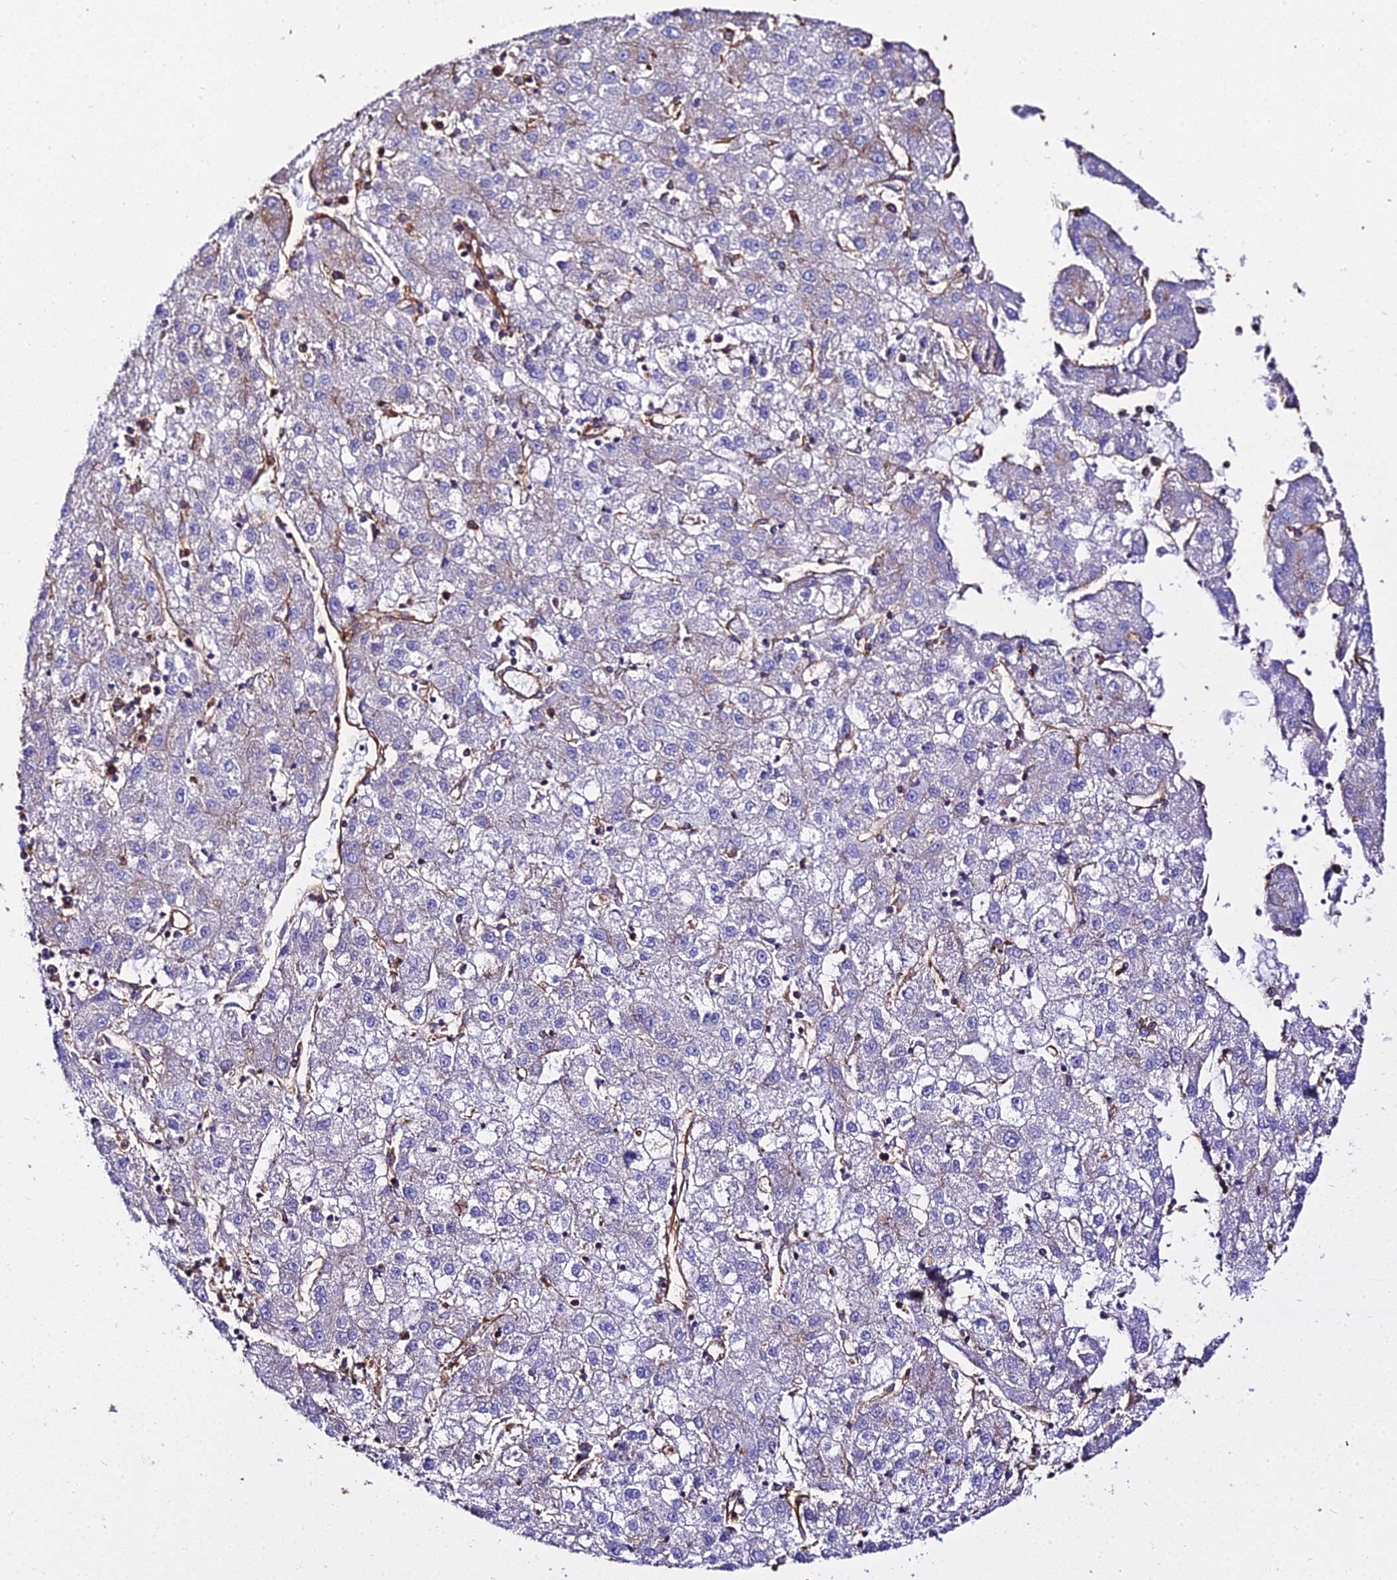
{"staining": {"intensity": "negative", "quantity": "none", "location": "none"}, "tissue": "liver cancer", "cell_type": "Tumor cells", "image_type": "cancer", "snomed": [{"axis": "morphology", "description": "Carcinoma, Hepatocellular, NOS"}, {"axis": "topography", "description": "Liver"}], "caption": "Tumor cells show no significant protein staining in liver hepatocellular carcinoma.", "gene": "TUBA3D", "patient": {"sex": "male", "age": 72}}